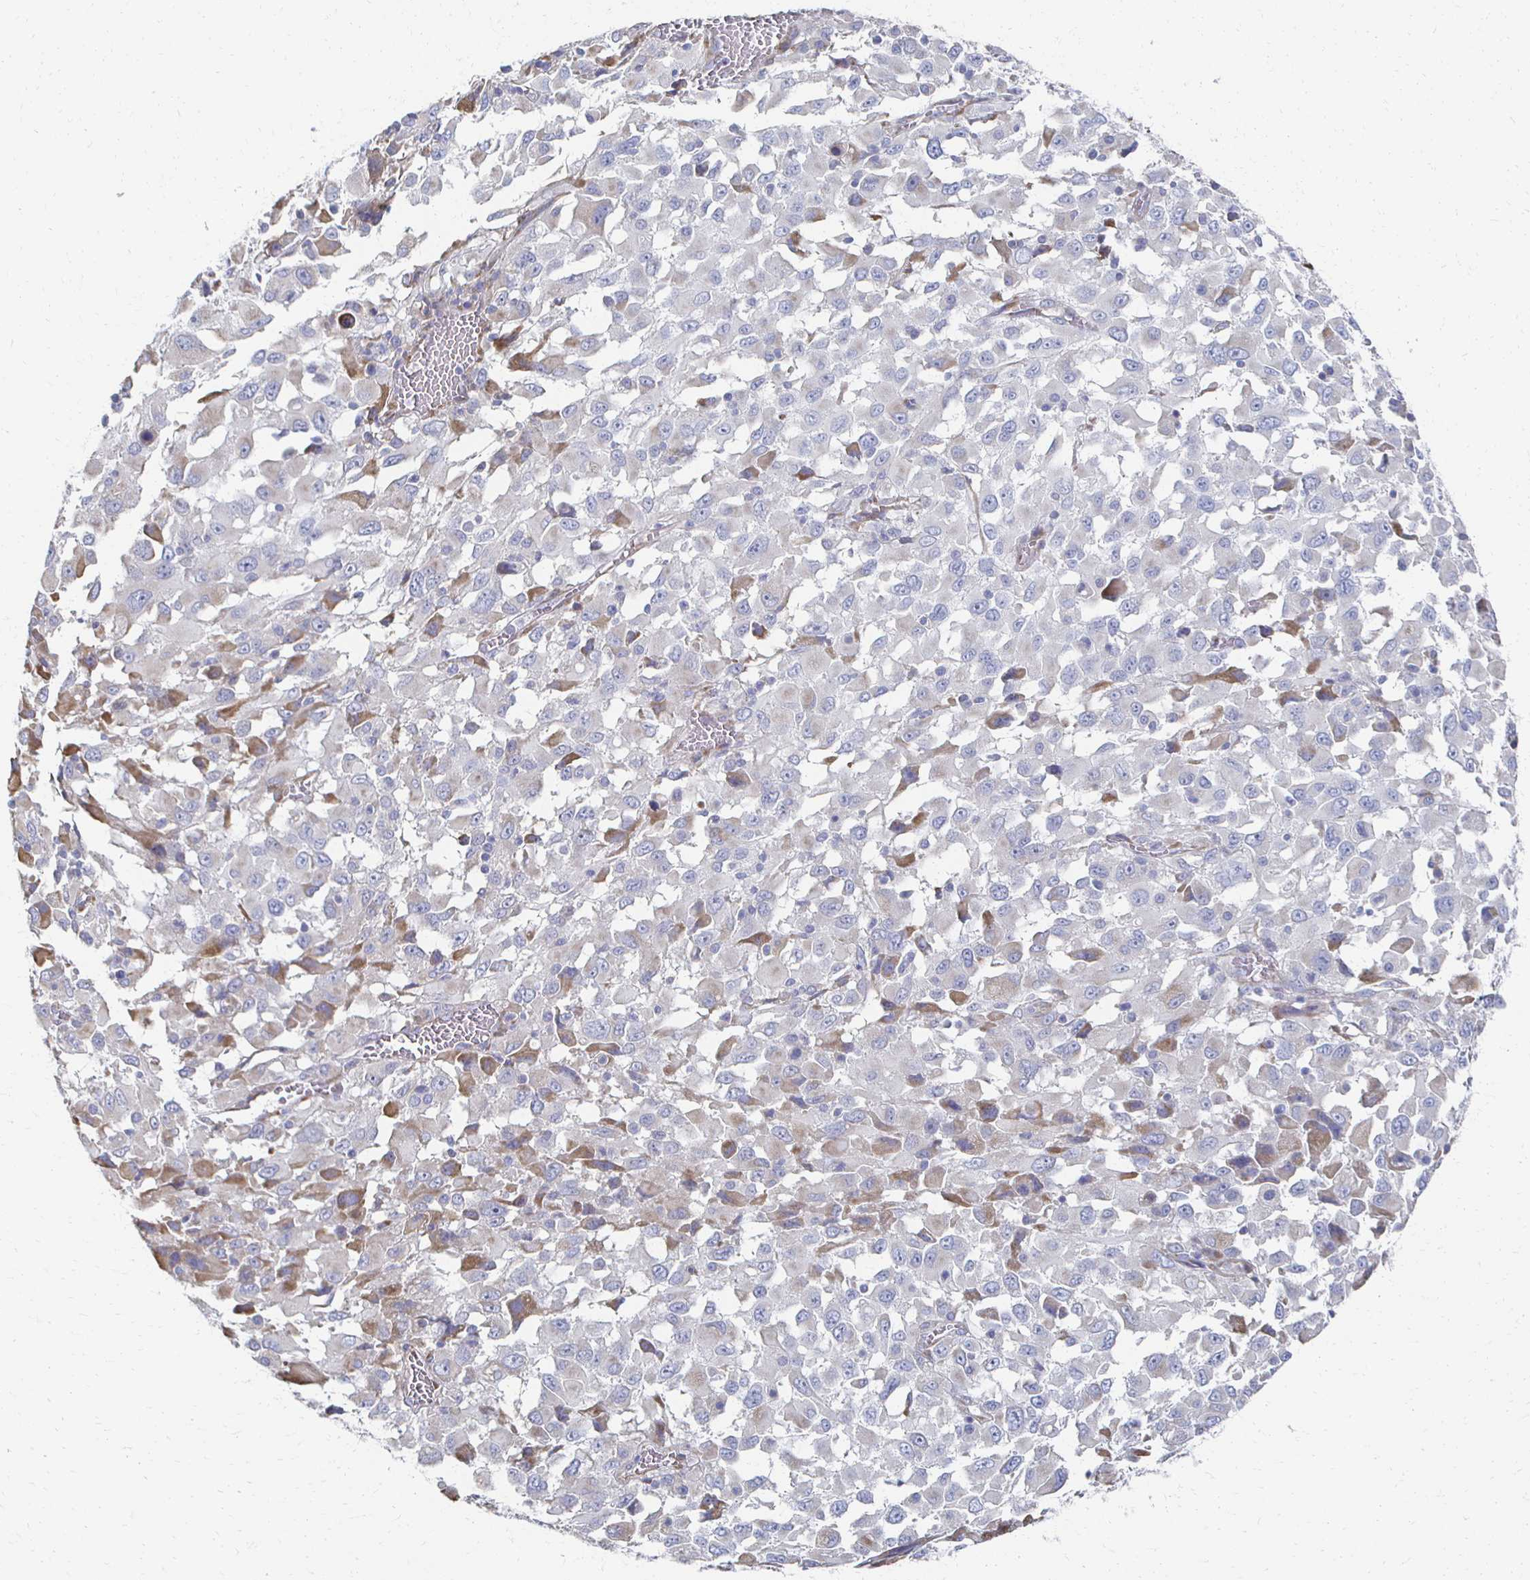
{"staining": {"intensity": "negative", "quantity": "none", "location": "none"}, "tissue": "melanoma", "cell_type": "Tumor cells", "image_type": "cancer", "snomed": [{"axis": "morphology", "description": "Malignant melanoma, Metastatic site"}, {"axis": "topography", "description": "Soft tissue"}], "caption": "Immunohistochemical staining of melanoma reveals no significant staining in tumor cells. Brightfield microscopy of IHC stained with DAB (3,3'-diaminobenzidine) (brown) and hematoxylin (blue), captured at high magnification.", "gene": "ATP1A3", "patient": {"sex": "male", "age": 50}}